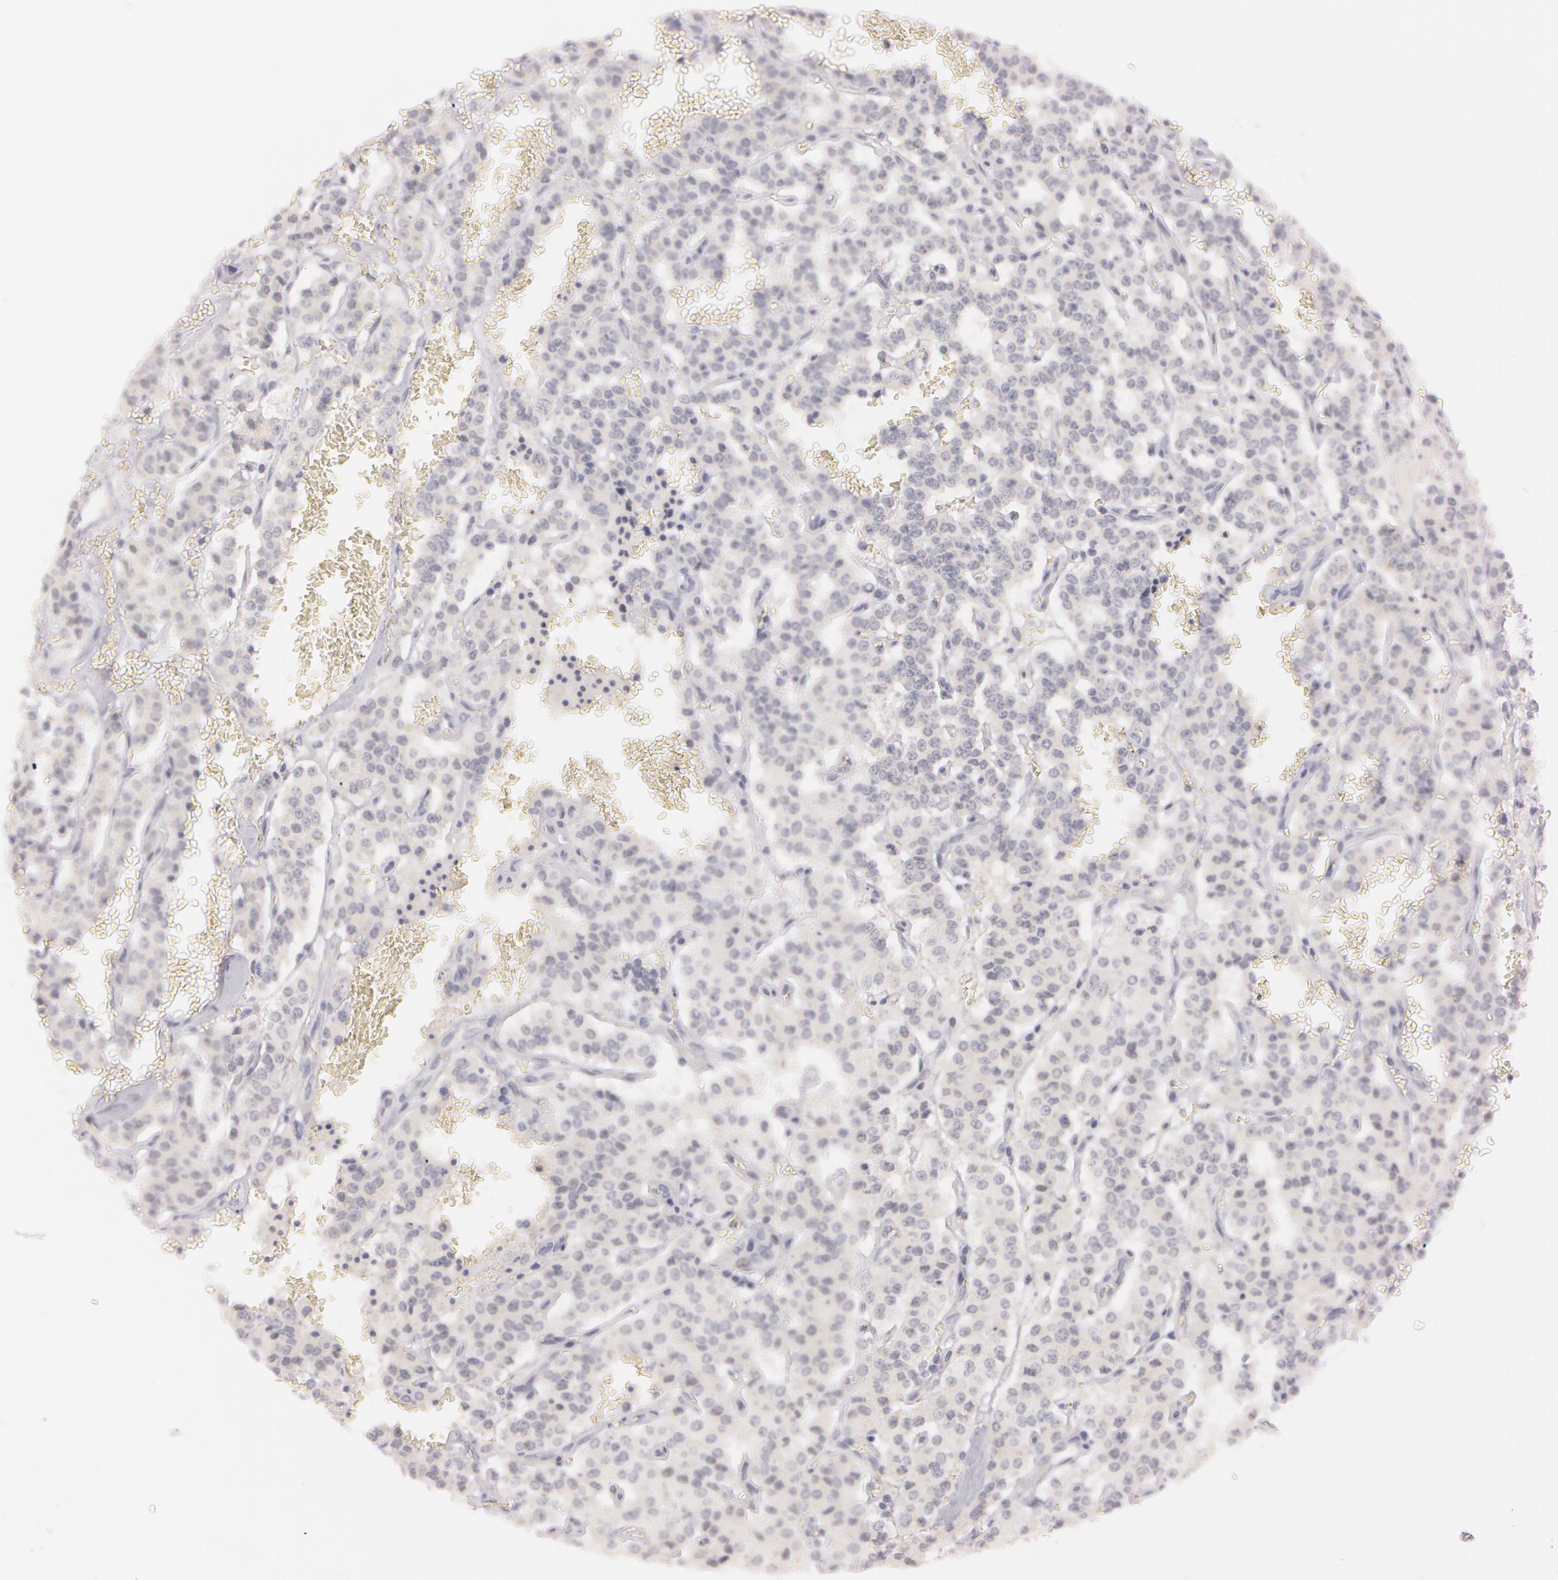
{"staining": {"intensity": "negative", "quantity": "none", "location": "none"}, "tissue": "carcinoid", "cell_type": "Tumor cells", "image_type": "cancer", "snomed": [{"axis": "morphology", "description": "Carcinoid, malignant, NOS"}, {"axis": "topography", "description": "Bronchus"}], "caption": "Tumor cells are negative for brown protein staining in malignant carcinoid.", "gene": "IL1RN", "patient": {"sex": "male", "age": 55}}